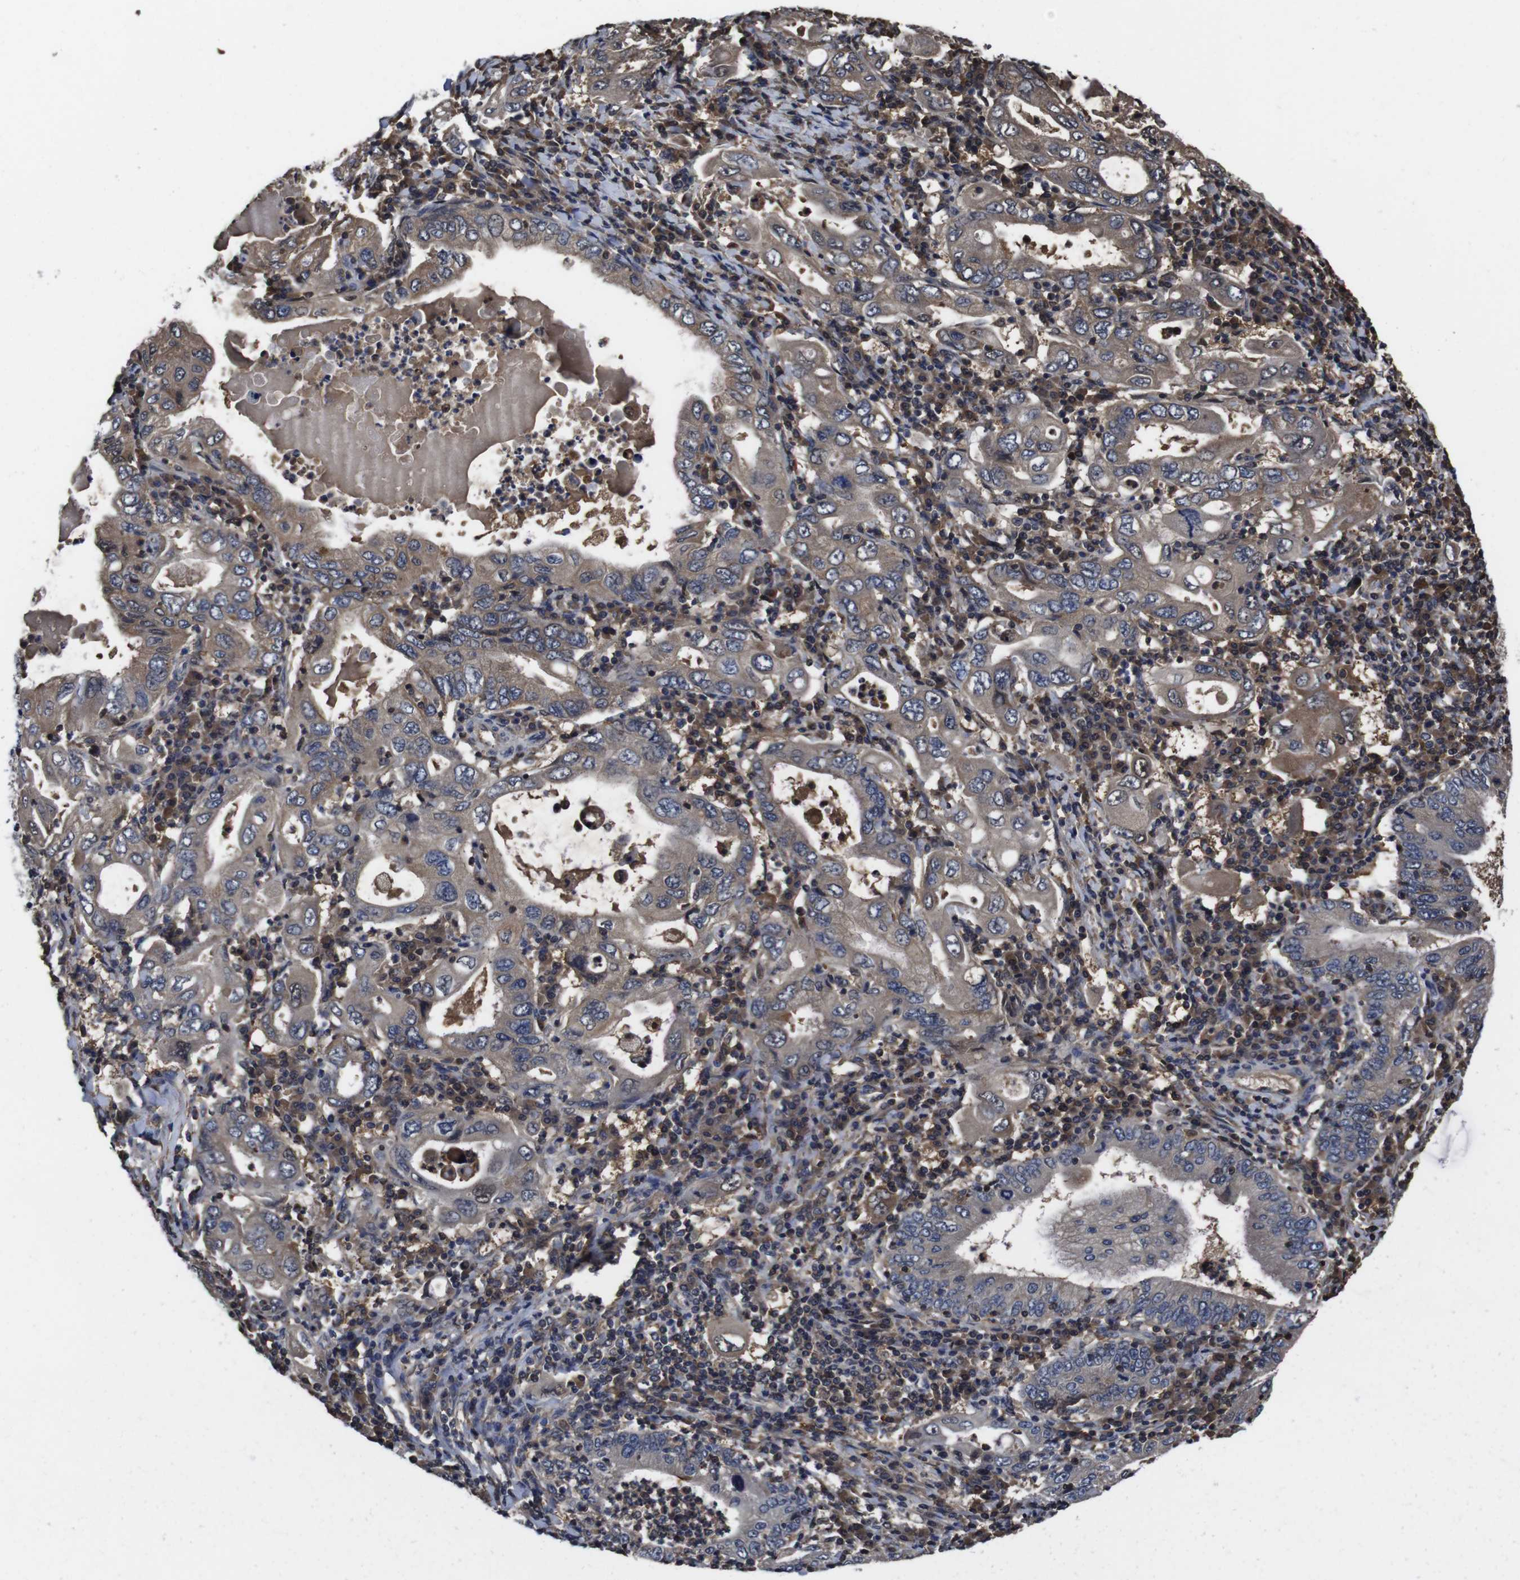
{"staining": {"intensity": "weak", "quantity": ">75%", "location": "cytoplasmic/membranous"}, "tissue": "stomach cancer", "cell_type": "Tumor cells", "image_type": "cancer", "snomed": [{"axis": "morphology", "description": "Normal tissue, NOS"}, {"axis": "morphology", "description": "Adenocarcinoma, NOS"}, {"axis": "topography", "description": "Esophagus"}, {"axis": "topography", "description": "Stomach, upper"}, {"axis": "topography", "description": "Peripheral nerve tissue"}], "caption": "Tumor cells display low levels of weak cytoplasmic/membranous staining in approximately >75% of cells in stomach adenocarcinoma. Nuclei are stained in blue.", "gene": "CXCL11", "patient": {"sex": "male", "age": 62}}